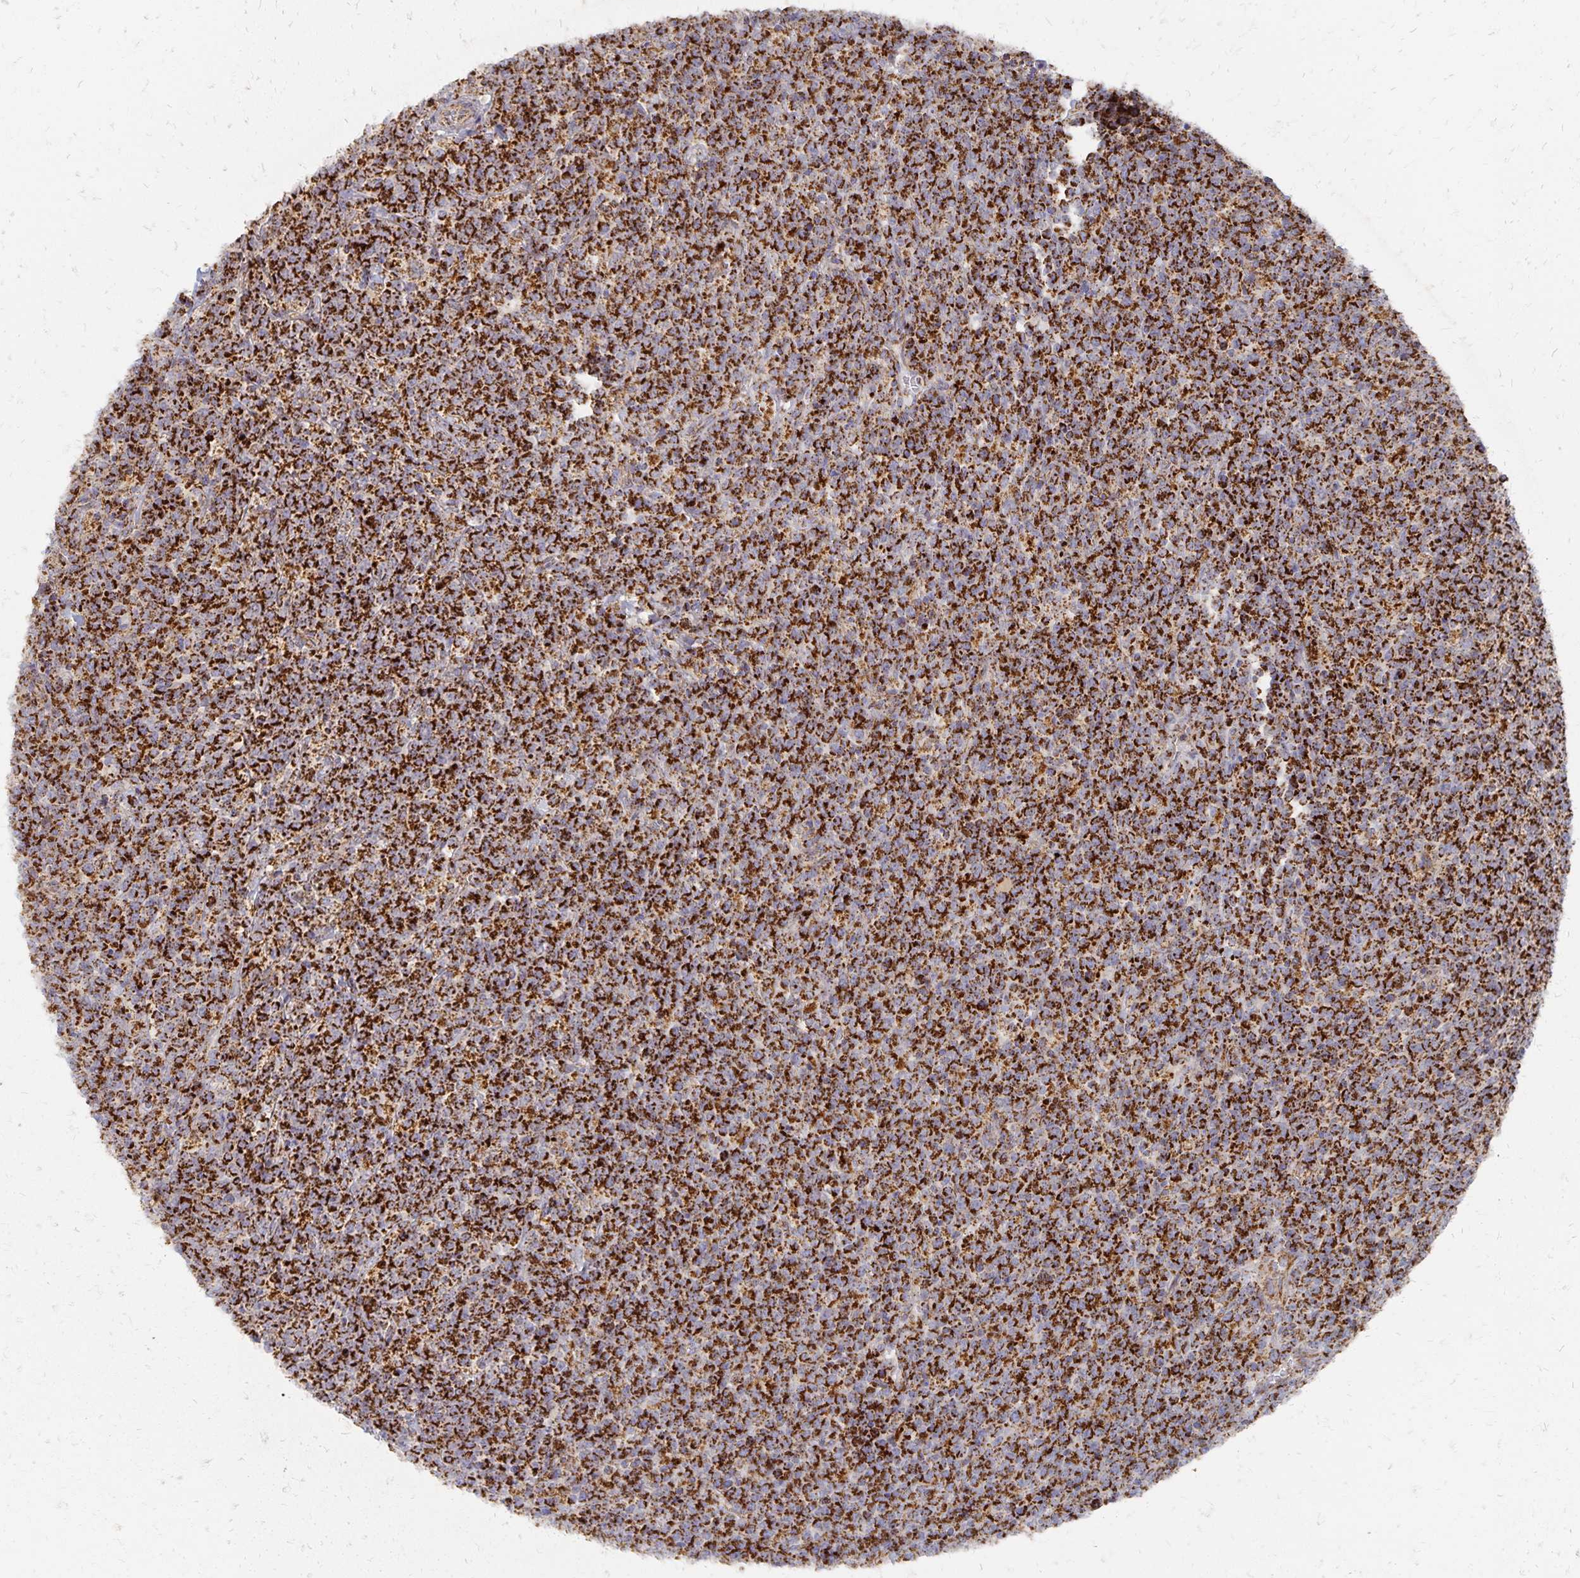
{"staining": {"intensity": "strong", "quantity": ">75%", "location": "cytoplasmic/membranous"}, "tissue": "lymphoma", "cell_type": "Tumor cells", "image_type": "cancer", "snomed": [{"axis": "morphology", "description": "Malignant lymphoma, non-Hodgkin's type, High grade"}, {"axis": "topography", "description": "Small intestine"}], "caption": "An image showing strong cytoplasmic/membranous positivity in approximately >75% of tumor cells in high-grade malignant lymphoma, non-Hodgkin's type, as visualized by brown immunohistochemical staining.", "gene": "STOML2", "patient": {"sex": "female", "age": 56}}